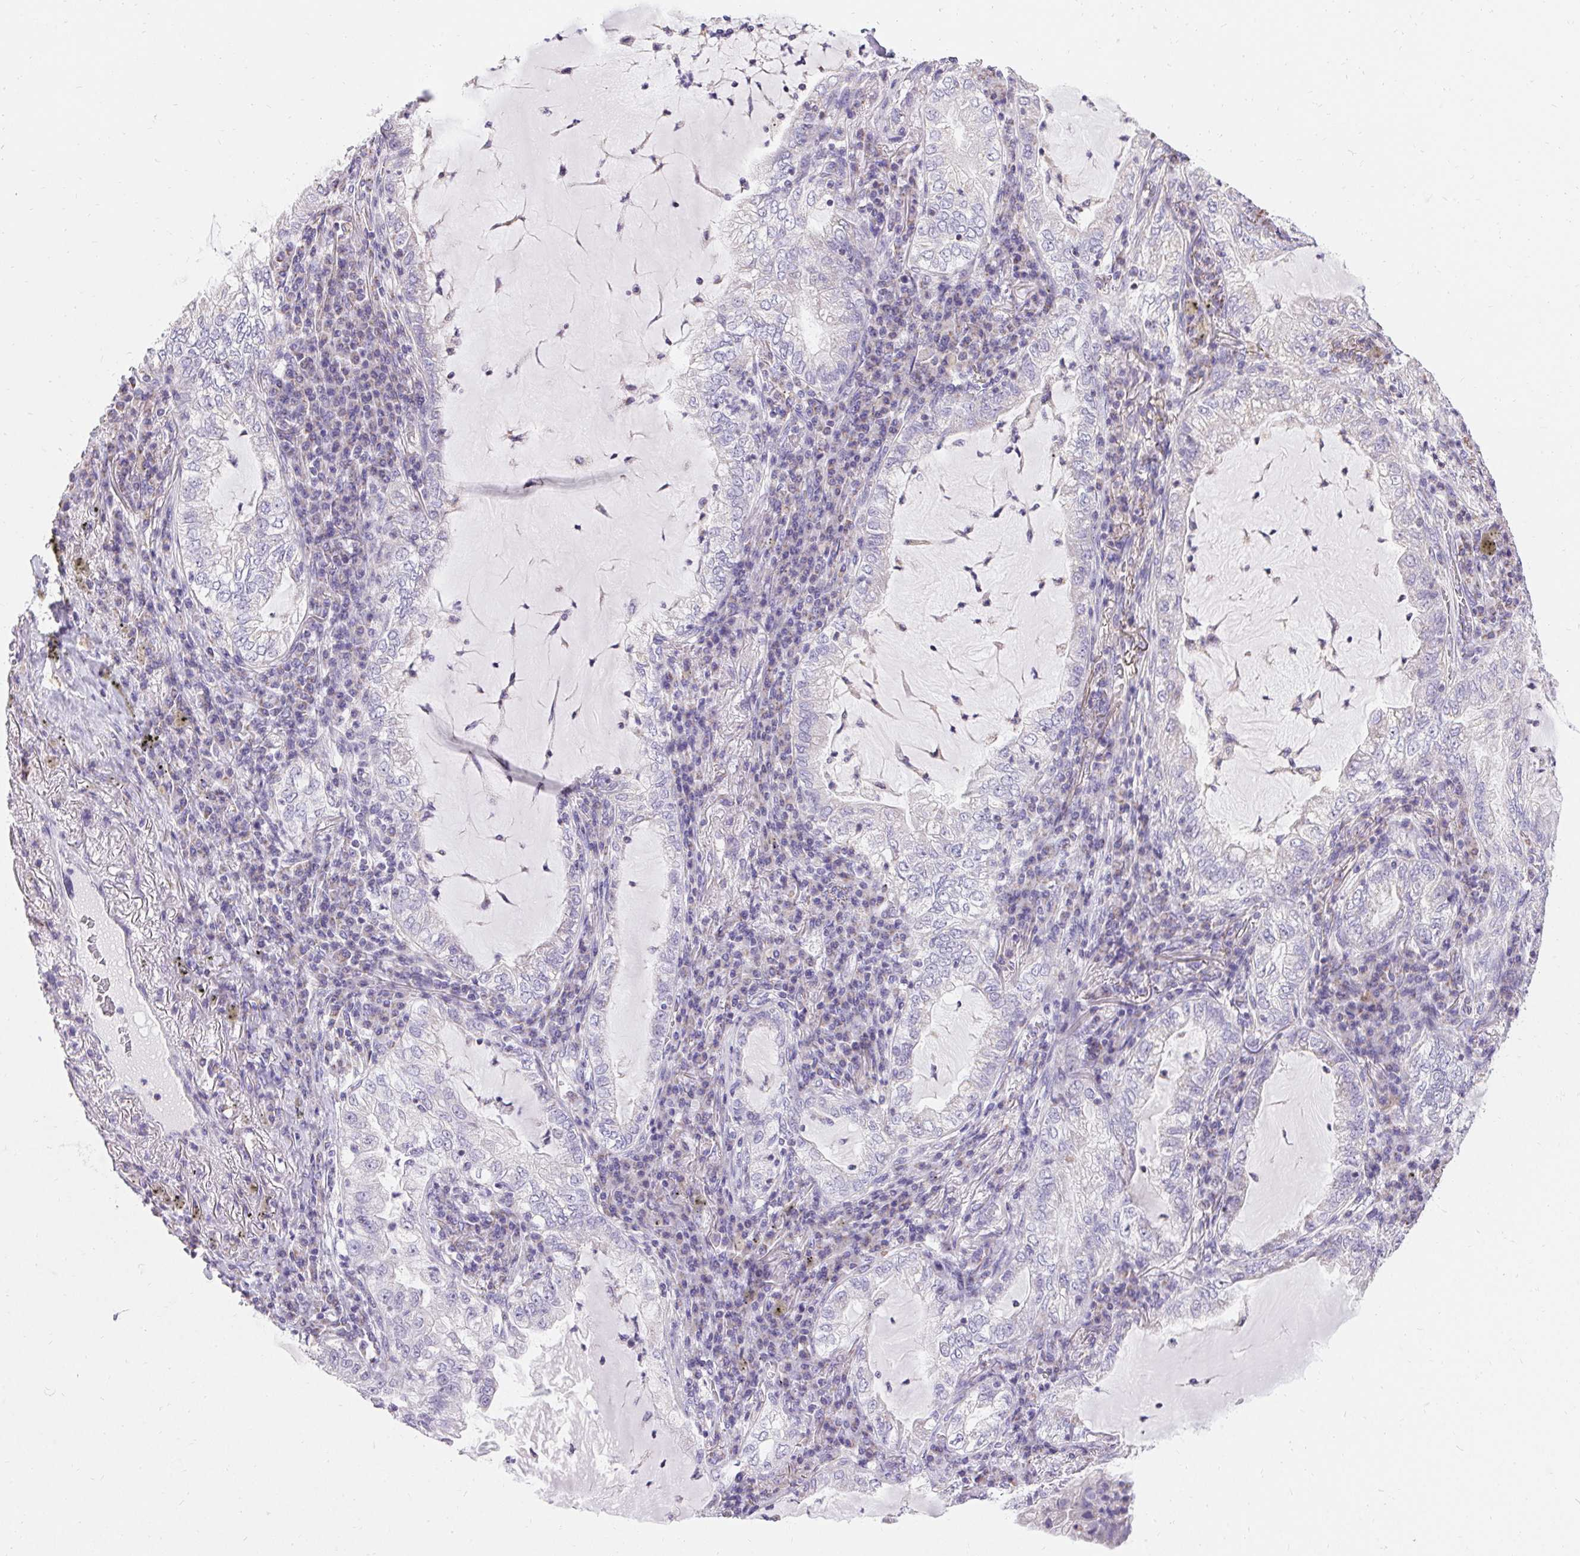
{"staining": {"intensity": "negative", "quantity": "none", "location": "none"}, "tissue": "lung cancer", "cell_type": "Tumor cells", "image_type": "cancer", "snomed": [{"axis": "morphology", "description": "Adenocarcinoma, NOS"}, {"axis": "topography", "description": "Lung"}], "caption": "This is an immunohistochemistry photomicrograph of adenocarcinoma (lung). There is no positivity in tumor cells.", "gene": "ASGR2", "patient": {"sex": "female", "age": 73}}